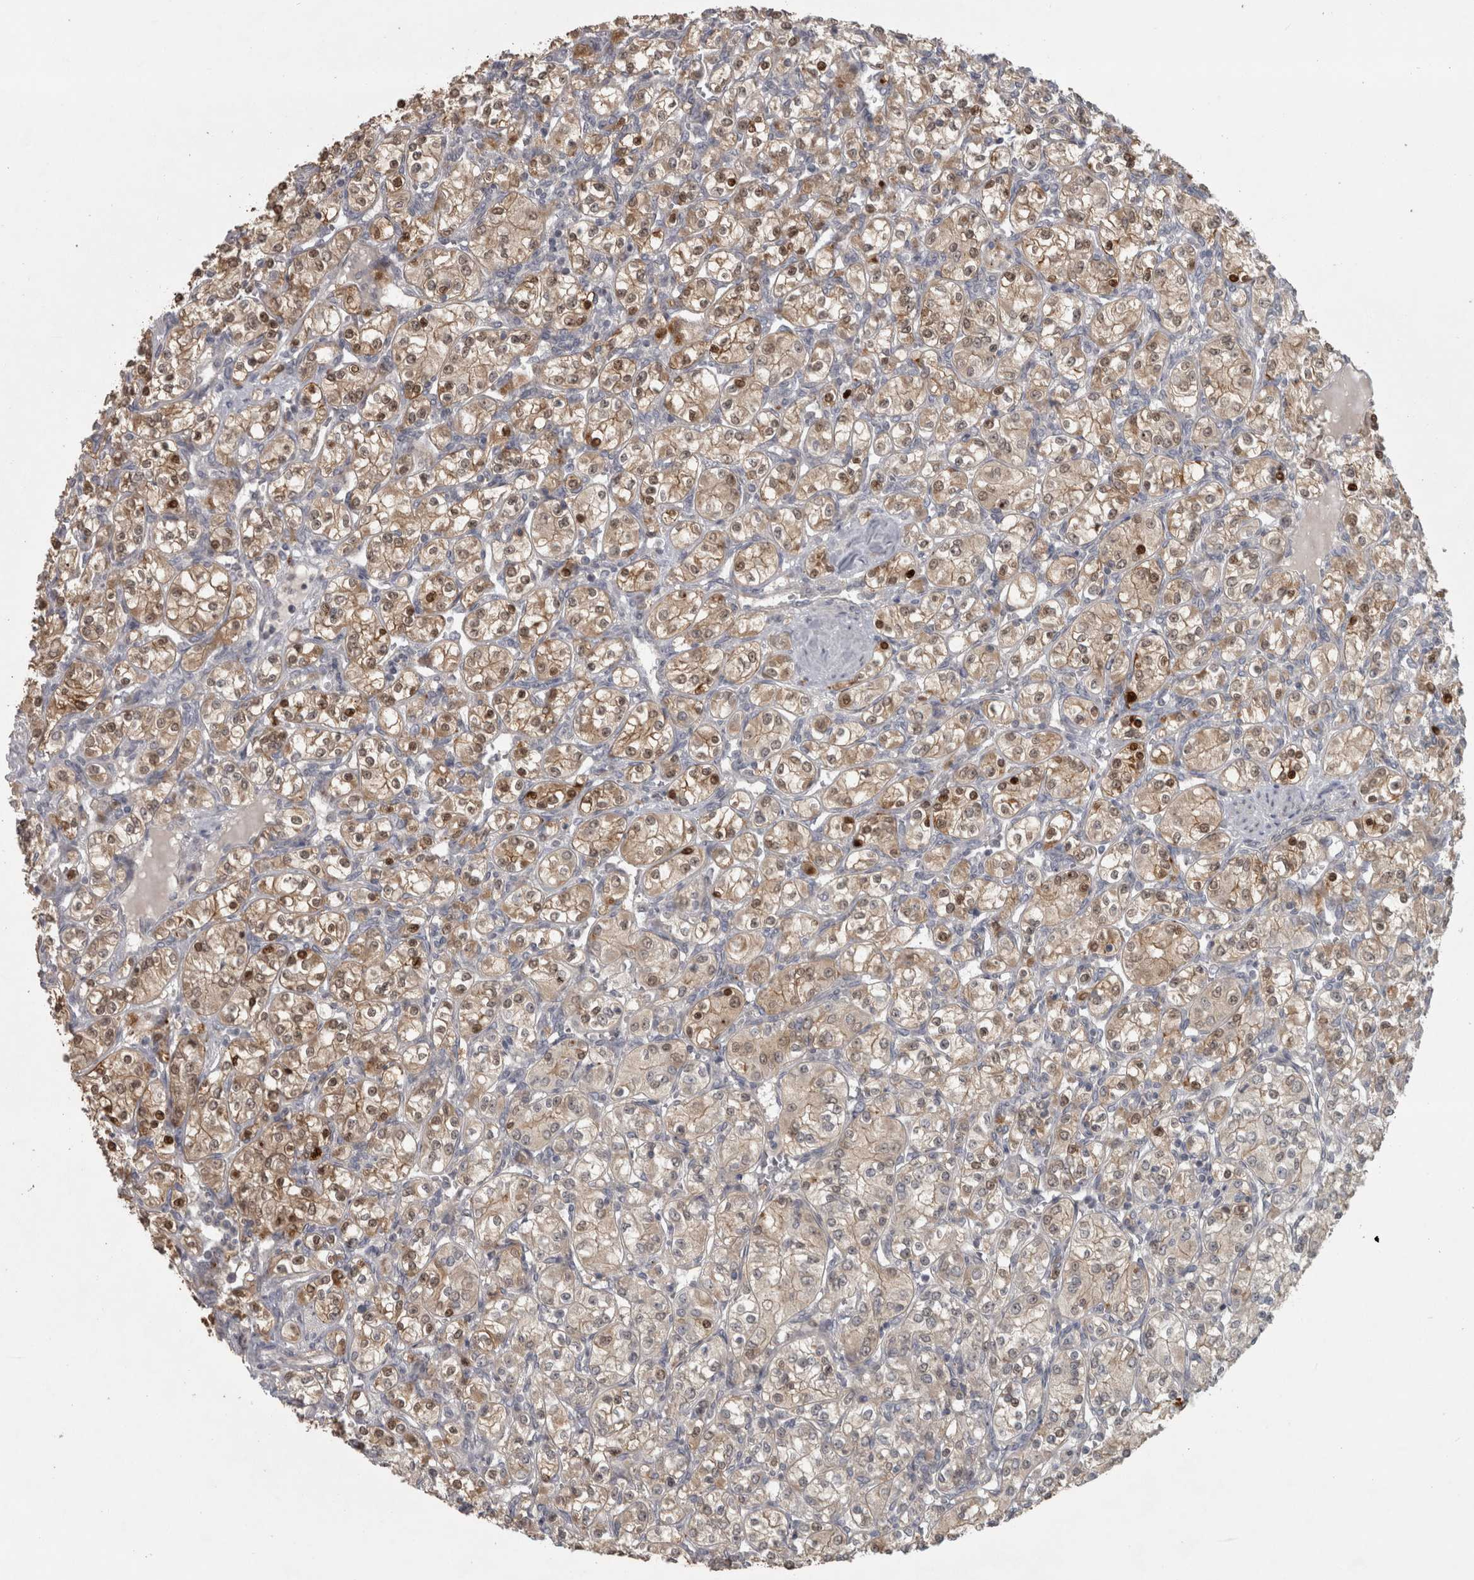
{"staining": {"intensity": "strong", "quantity": "25%-75%", "location": "cytoplasmic/membranous,nuclear"}, "tissue": "renal cancer", "cell_type": "Tumor cells", "image_type": "cancer", "snomed": [{"axis": "morphology", "description": "Adenocarcinoma, NOS"}, {"axis": "topography", "description": "Kidney"}], "caption": "A high-resolution micrograph shows immunohistochemistry (IHC) staining of renal cancer (adenocarcinoma), which exhibits strong cytoplasmic/membranous and nuclear expression in about 25%-75% of tumor cells.", "gene": "SLCO5A1", "patient": {"sex": "male", "age": 77}}